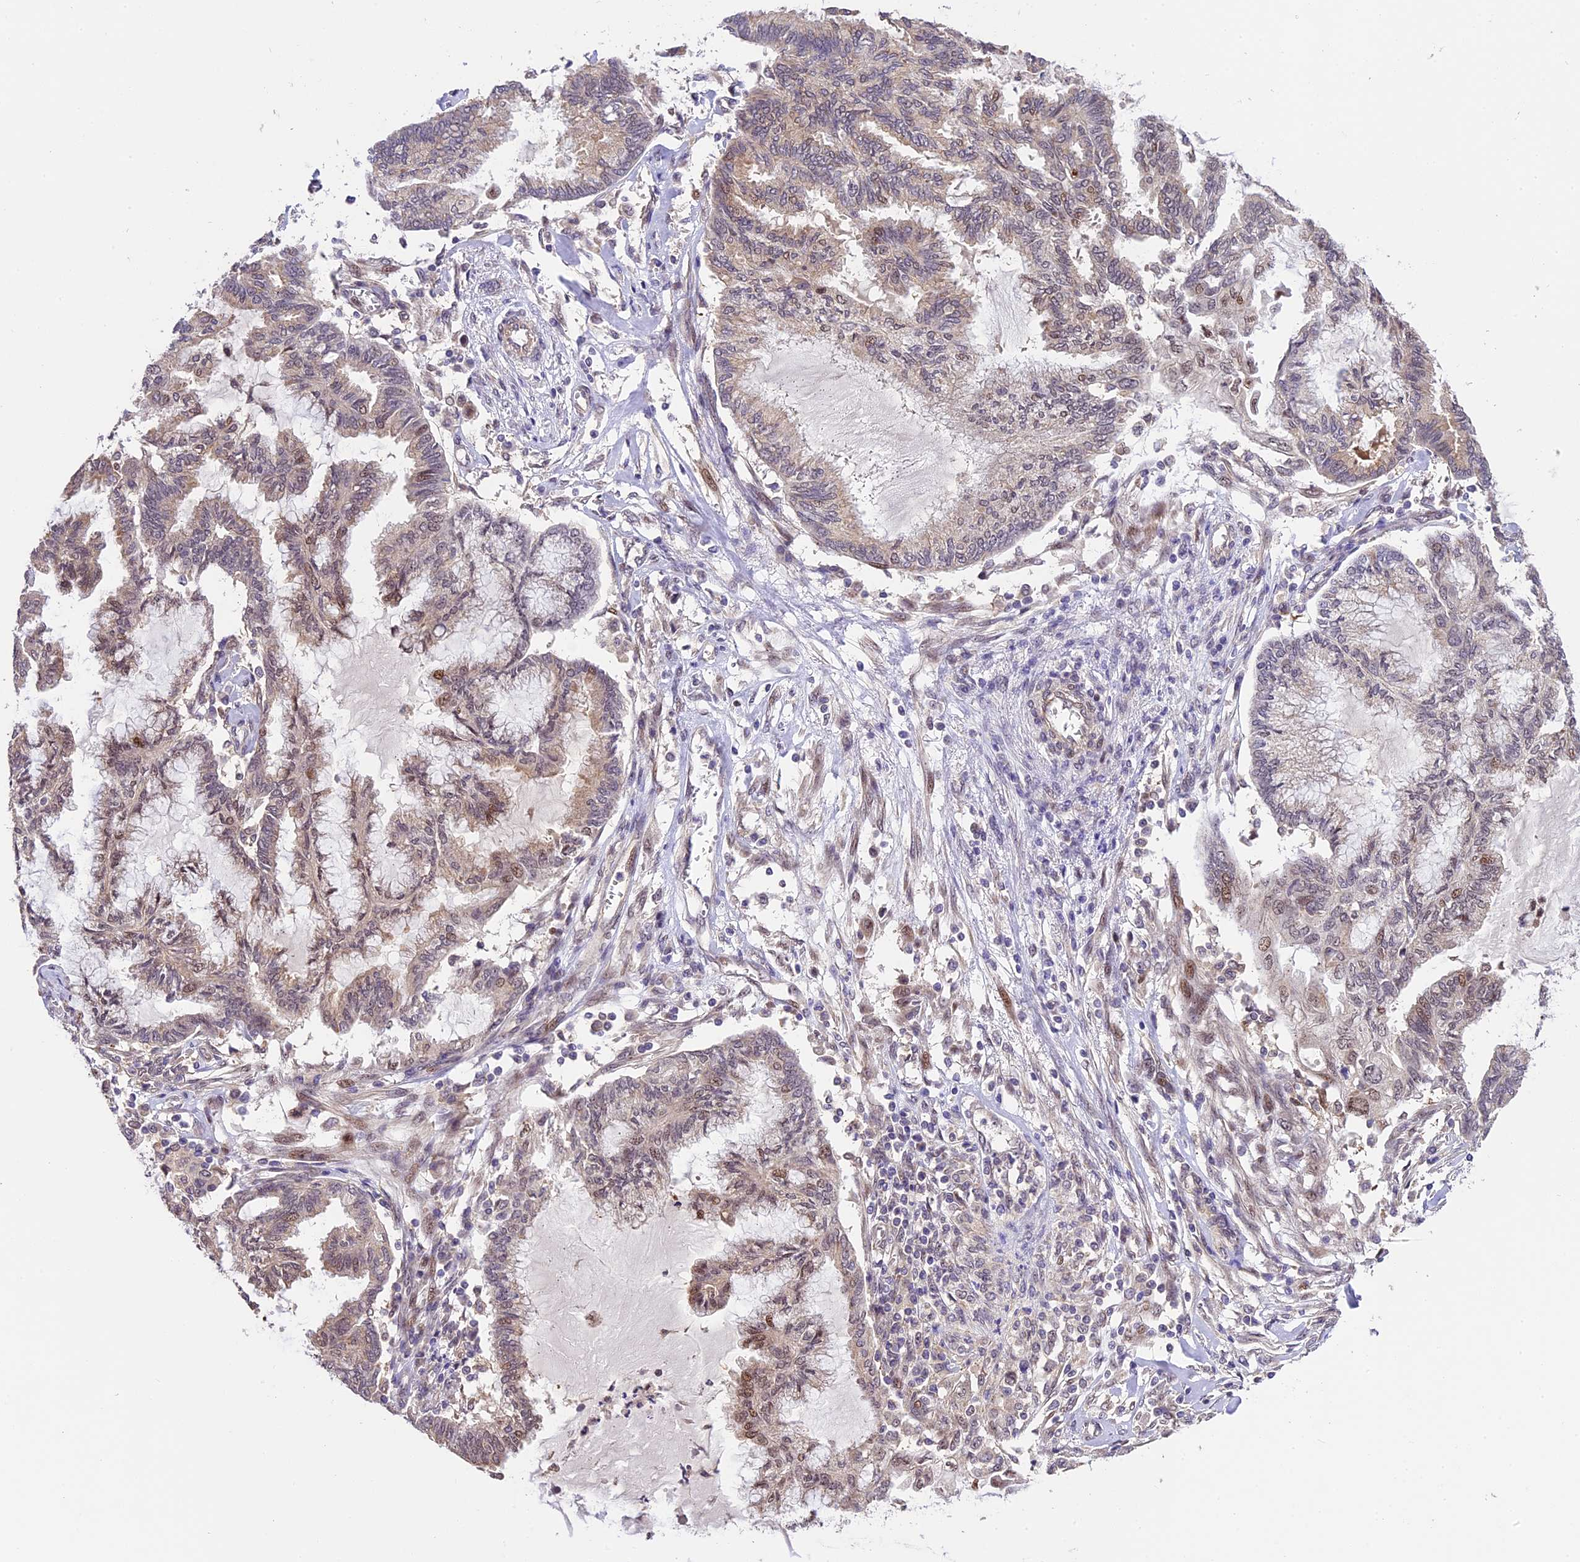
{"staining": {"intensity": "moderate", "quantity": "<25%", "location": "nuclear"}, "tissue": "endometrial cancer", "cell_type": "Tumor cells", "image_type": "cancer", "snomed": [{"axis": "morphology", "description": "Adenocarcinoma, NOS"}, {"axis": "topography", "description": "Endometrium"}], "caption": "An IHC histopathology image of neoplastic tissue is shown. Protein staining in brown labels moderate nuclear positivity in endometrial cancer (adenocarcinoma) within tumor cells.", "gene": "ZAR1L", "patient": {"sex": "female", "age": 86}}